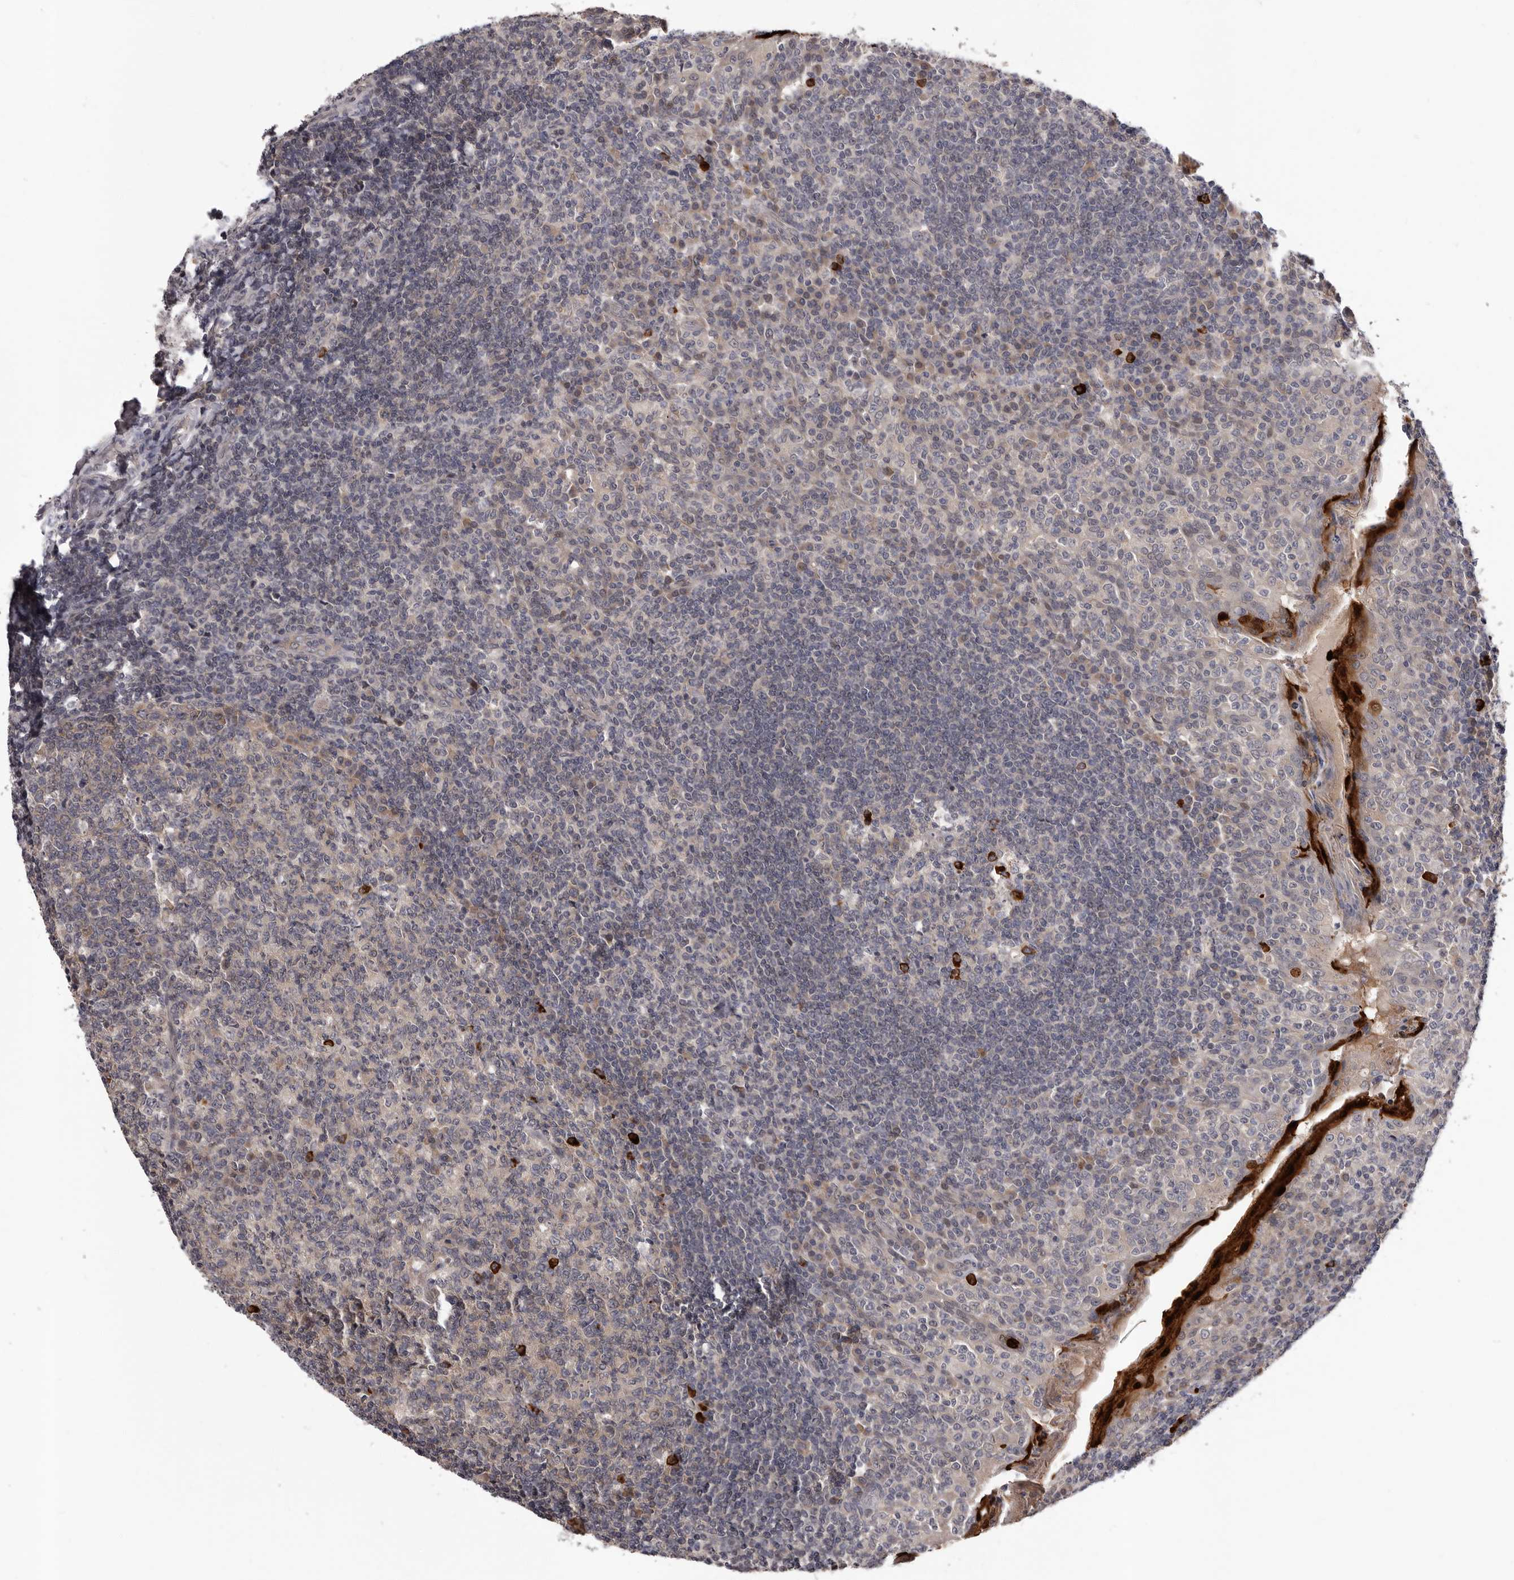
{"staining": {"intensity": "strong", "quantity": "<25%", "location": "cytoplasmic/membranous"}, "tissue": "tonsil", "cell_type": "Germinal center cells", "image_type": "normal", "snomed": [{"axis": "morphology", "description": "Normal tissue, NOS"}, {"axis": "topography", "description": "Tonsil"}], "caption": "Protein analysis of unremarkable tonsil displays strong cytoplasmic/membranous positivity in about <25% of germinal center cells. (brown staining indicates protein expression, while blue staining denotes nuclei).", "gene": "MED8", "patient": {"sex": "female", "age": 19}}